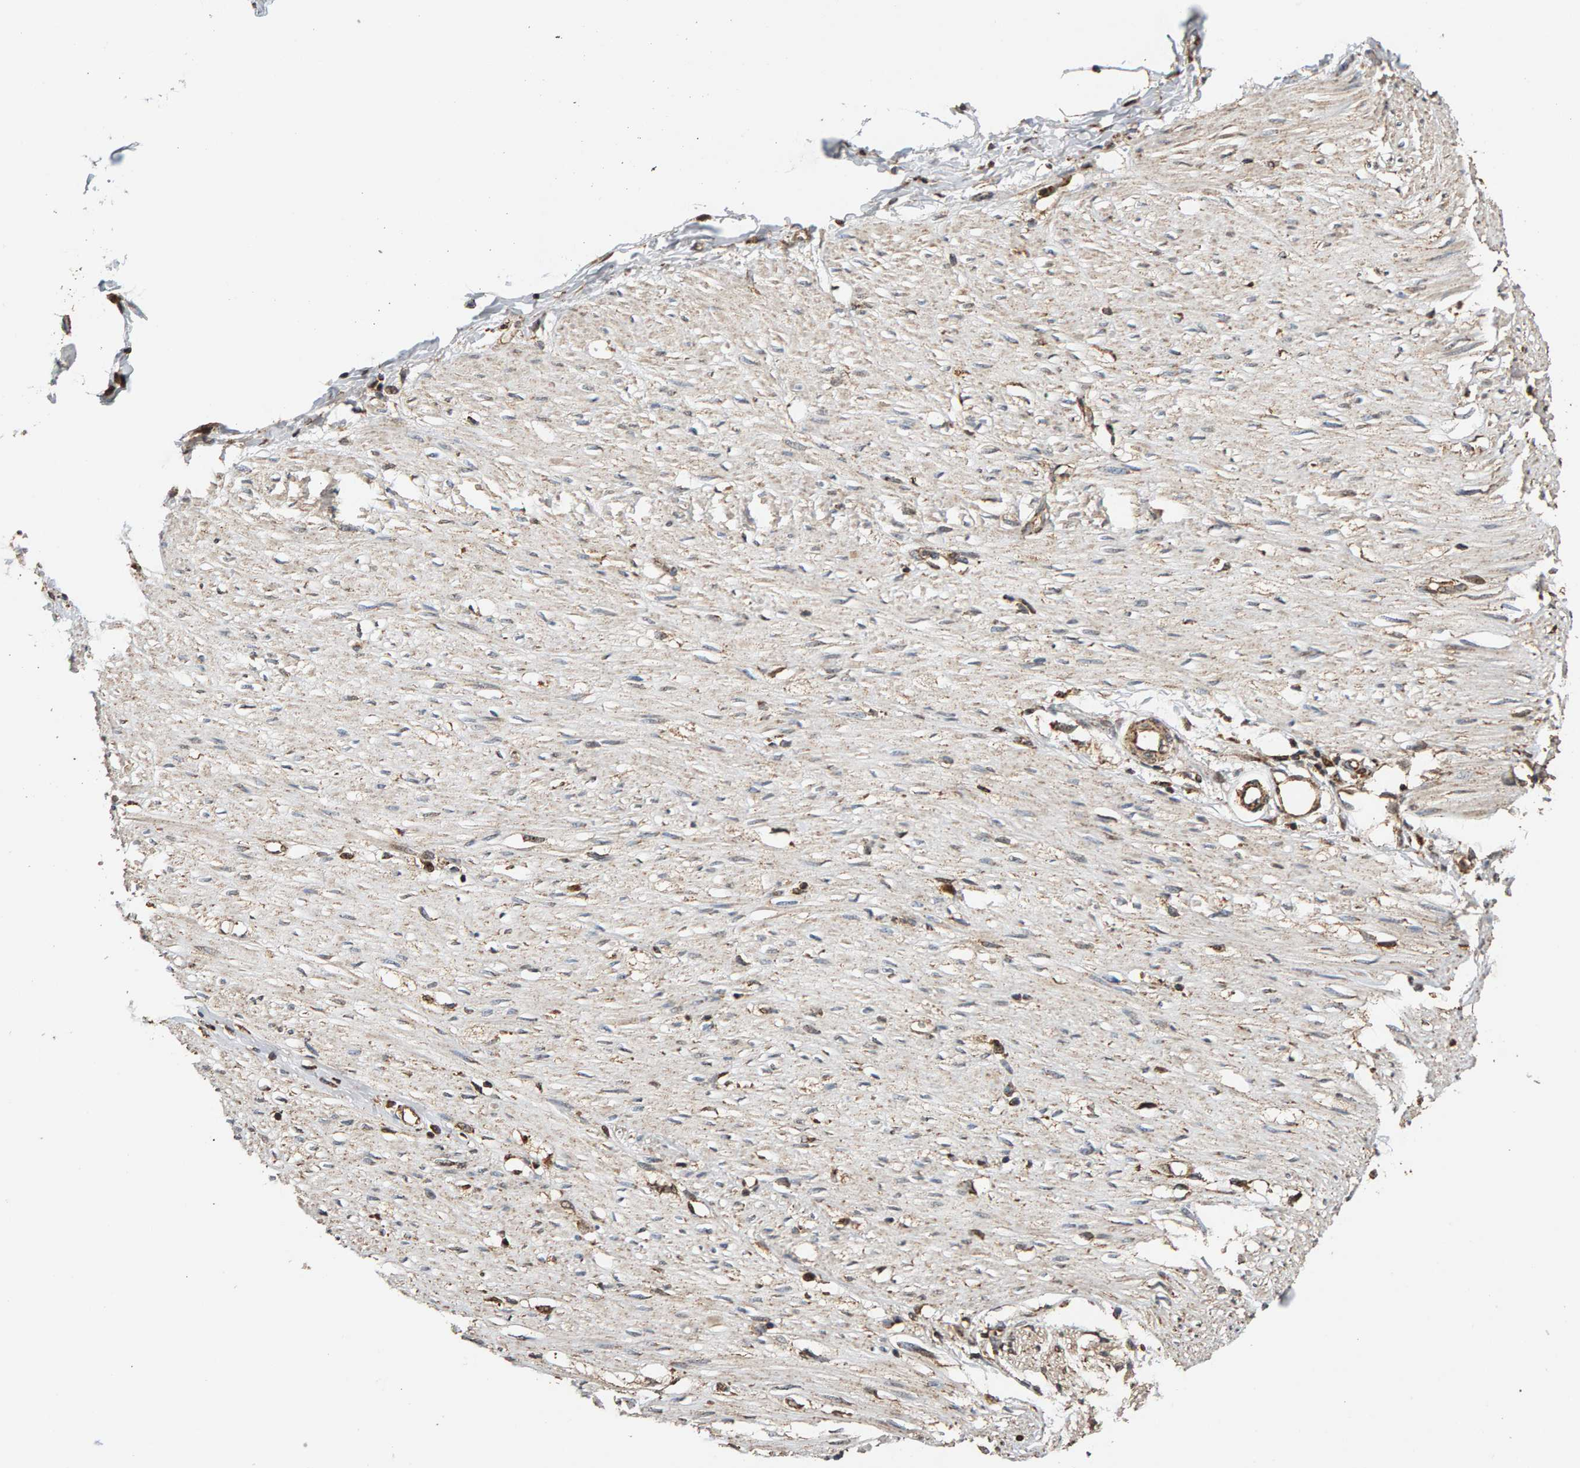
{"staining": {"intensity": "moderate", "quantity": ">75%", "location": "cytoplasmic/membranous"}, "tissue": "adipose tissue", "cell_type": "Adipocytes", "image_type": "normal", "snomed": [{"axis": "morphology", "description": "Normal tissue, NOS"}, {"axis": "morphology", "description": "Adenocarcinoma, NOS"}, {"axis": "topography", "description": "Colon"}, {"axis": "topography", "description": "Peripheral nerve tissue"}], "caption": "Immunohistochemical staining of unremarkable human adipose tissue exhibits medium levels of moderate cytoplasmic/membranous positivity in about >75% of adipocytes.", "gene": "GSTK1", "patient": {"sex": "male", "age": 14}}